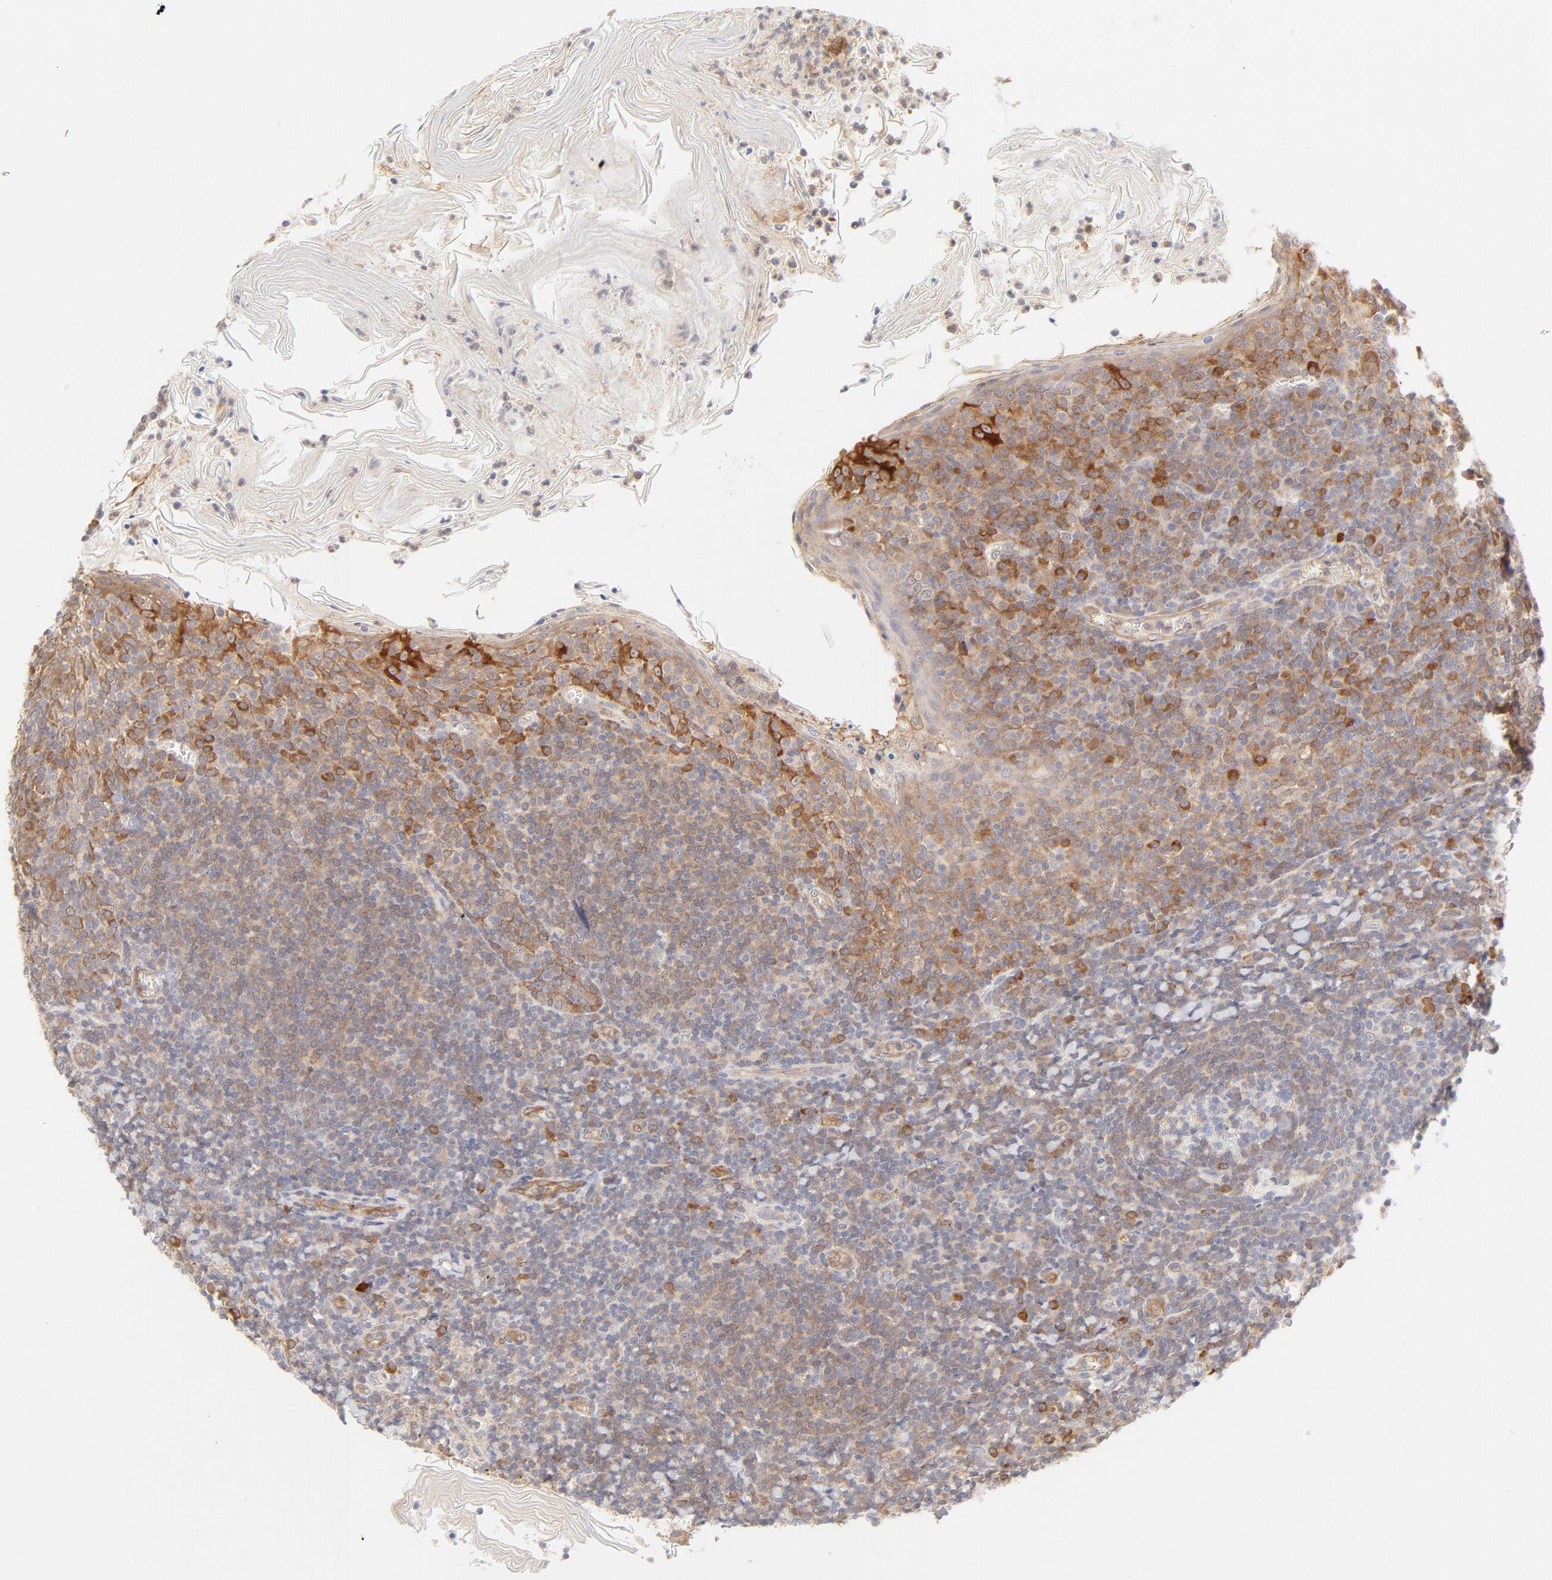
{"staining": {"intensity": "weak", "quantity": ">75%", "location": "cytoplasmic/membranous"}, "tissue": "tonsil", "cell_type": "Germinal center cells", "image_type": "normal", "snomed": [{"axis": "morphology", "description": "Normal tissue, NOS"}, {"axis": "topography", "description": "Tonsil"}], "caption": "A low amount of weak cytoplasmic/membranous positivity is identified in approximately >75% of germinal center cells in unremarkable tonsil. (IHC, brightfield microscopy, high magnification).", "gene": "RPS6KA1", "patient": {"sex": "male", "age": 31}}